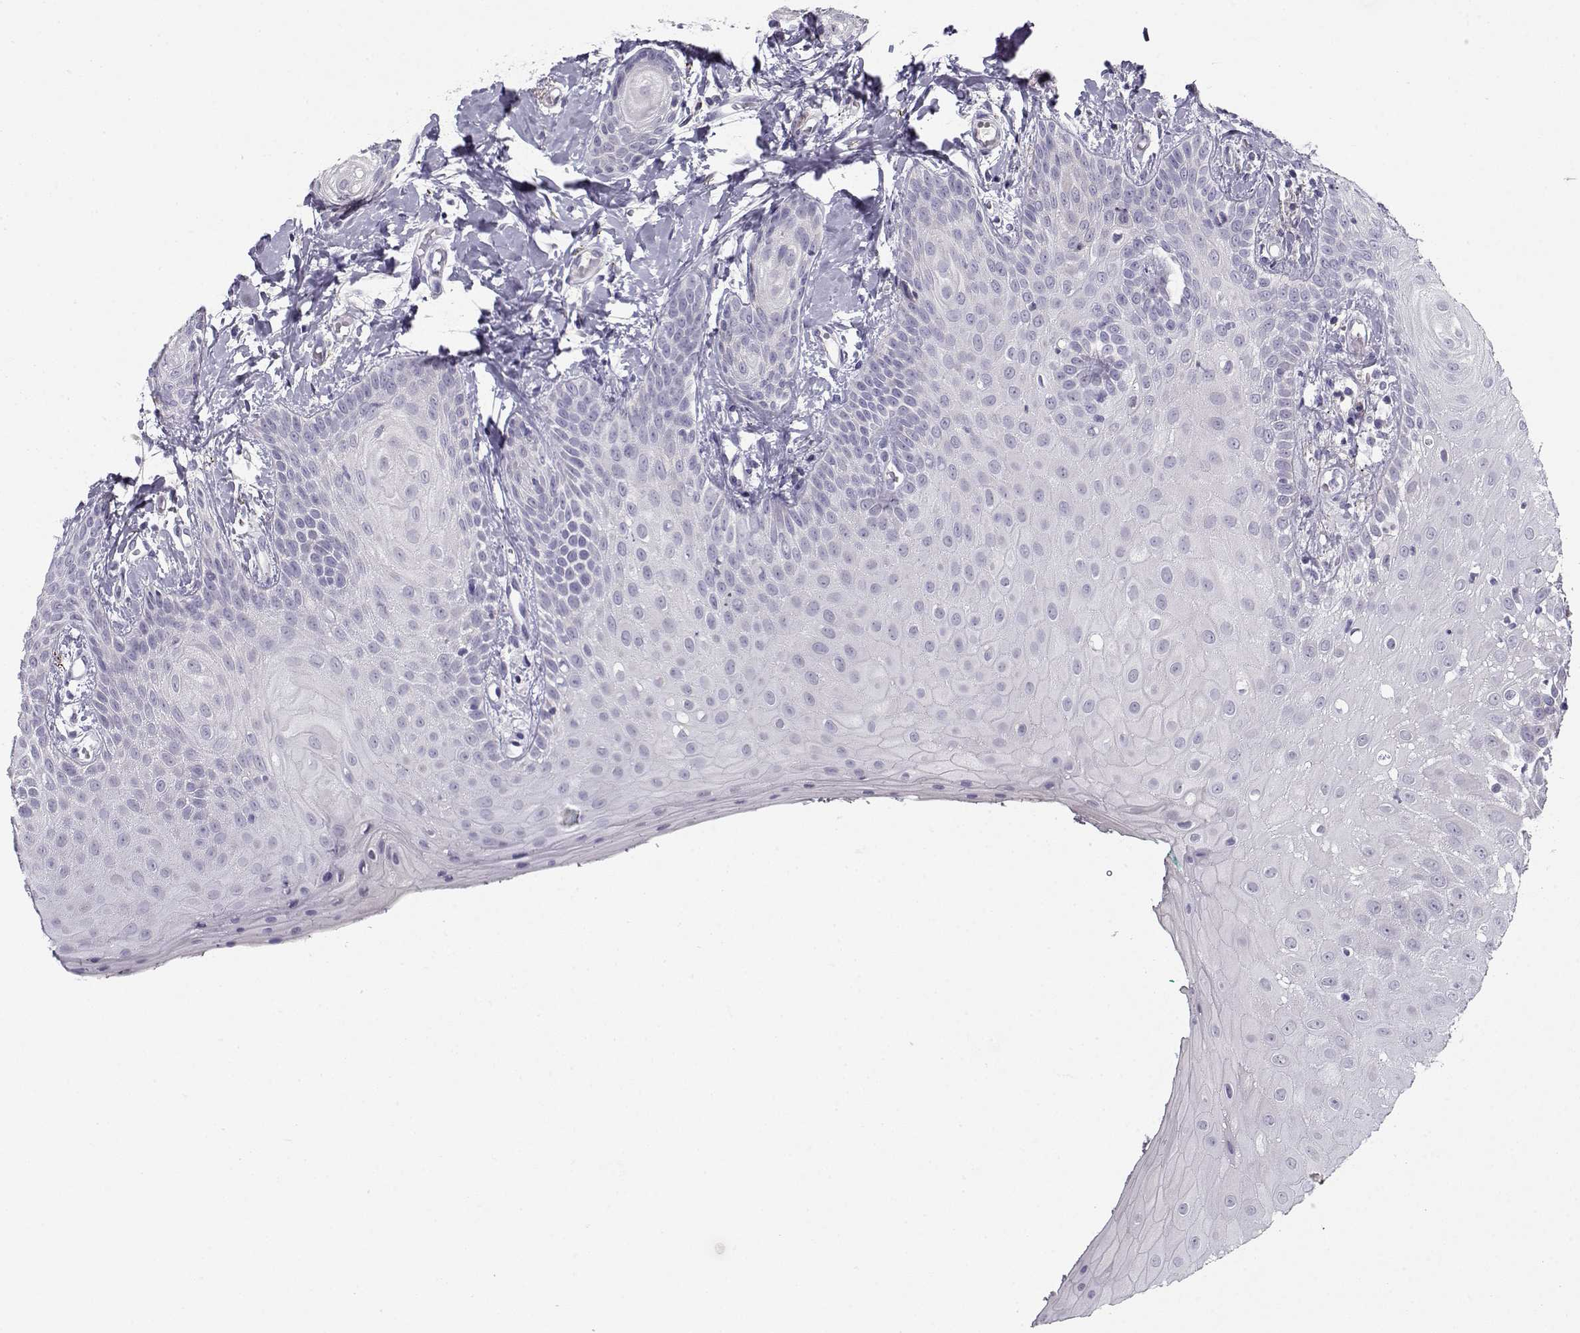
{"staining": {"intensity": "negative", "quantity": "none", "location": "none"}, "tissue": "head and neck cancer", "cell_type": "Tumor cells", "image_type": "cancer", "snomed": [{"axis": "morphology", "description": "Normal tissue, NOS"}, {"axis": "morphology", "description": "Squamous cell carcinoma, NOS"}, {"axis": "topography", "description": "Oral tissue"}, {"axis": "topography", "description": "Salivary gland"}, {"axis": "topography", "description": "Head-Neck"}], "caption": "This is an IHC image of head and neck cancer (squamous cell carcinoma). There is no positivity in tumor cells.", "gene": "CREB3L3", "patient": {"sex": "female", "age": 62}}